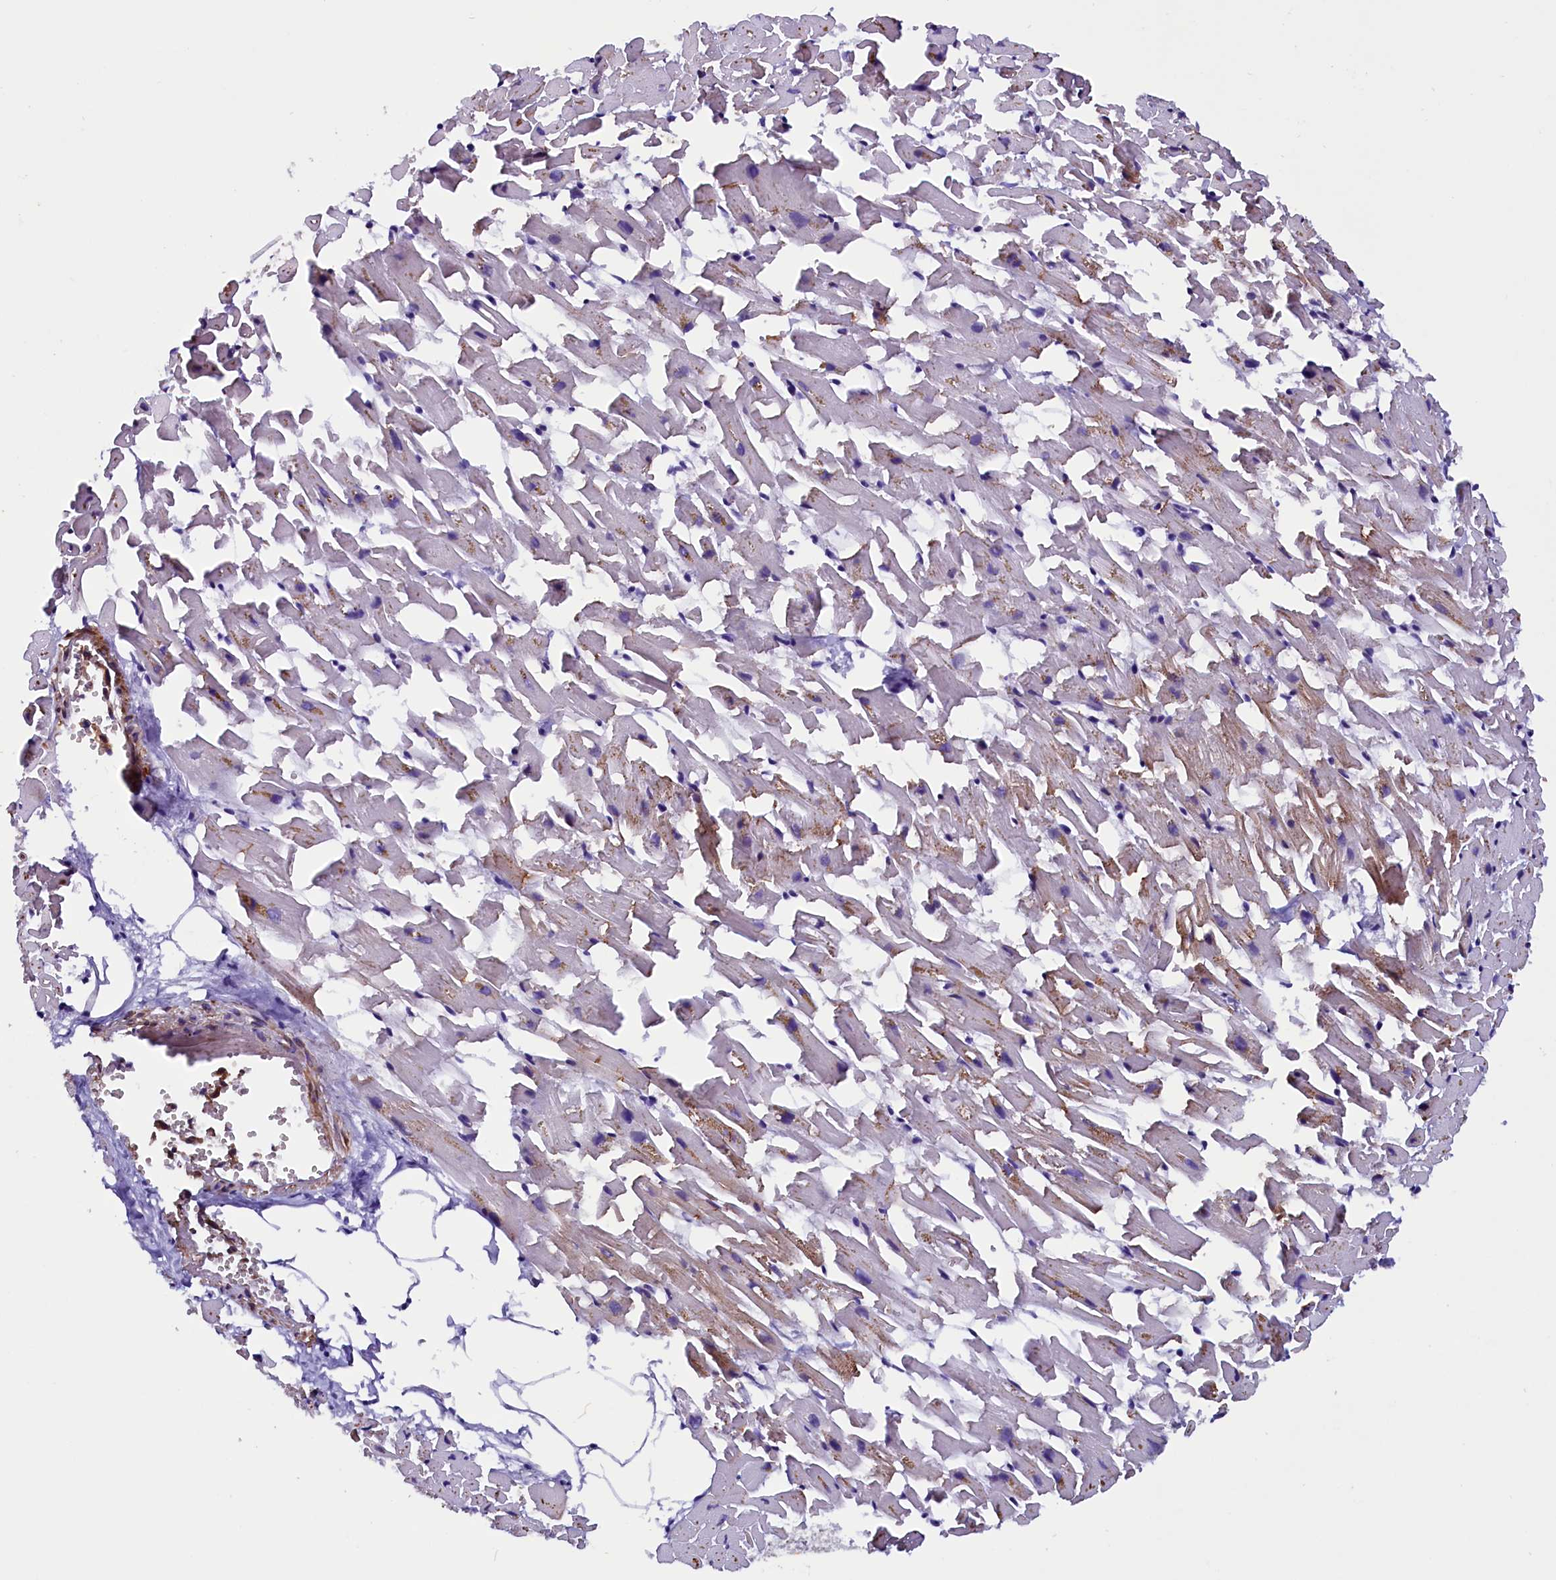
{"staining": {"intensity": "moderate", "quantity": "<25%", "location": "cytoplasmic/membranous"}, "tissue": "heart muscle", "cell_type": "Cardiomyocytes", "image_type": "normal", "snomed": [{"axis": "morphology", "description": "Normal tissue, NOS"}, {"axis": "topography", "description": "Heart"}], "caption": "High-magnification brightfield microscopy of normal heart muscle stained with DAB (brown) and counterstained with hematoxylin (blue). cardiomyocytes exhibit moderate cytoplasmic/membranous staining is identified in approximately<25% of cells.", "gene": "ZNF749", "patient": {"sex": "female", "age": 64}}